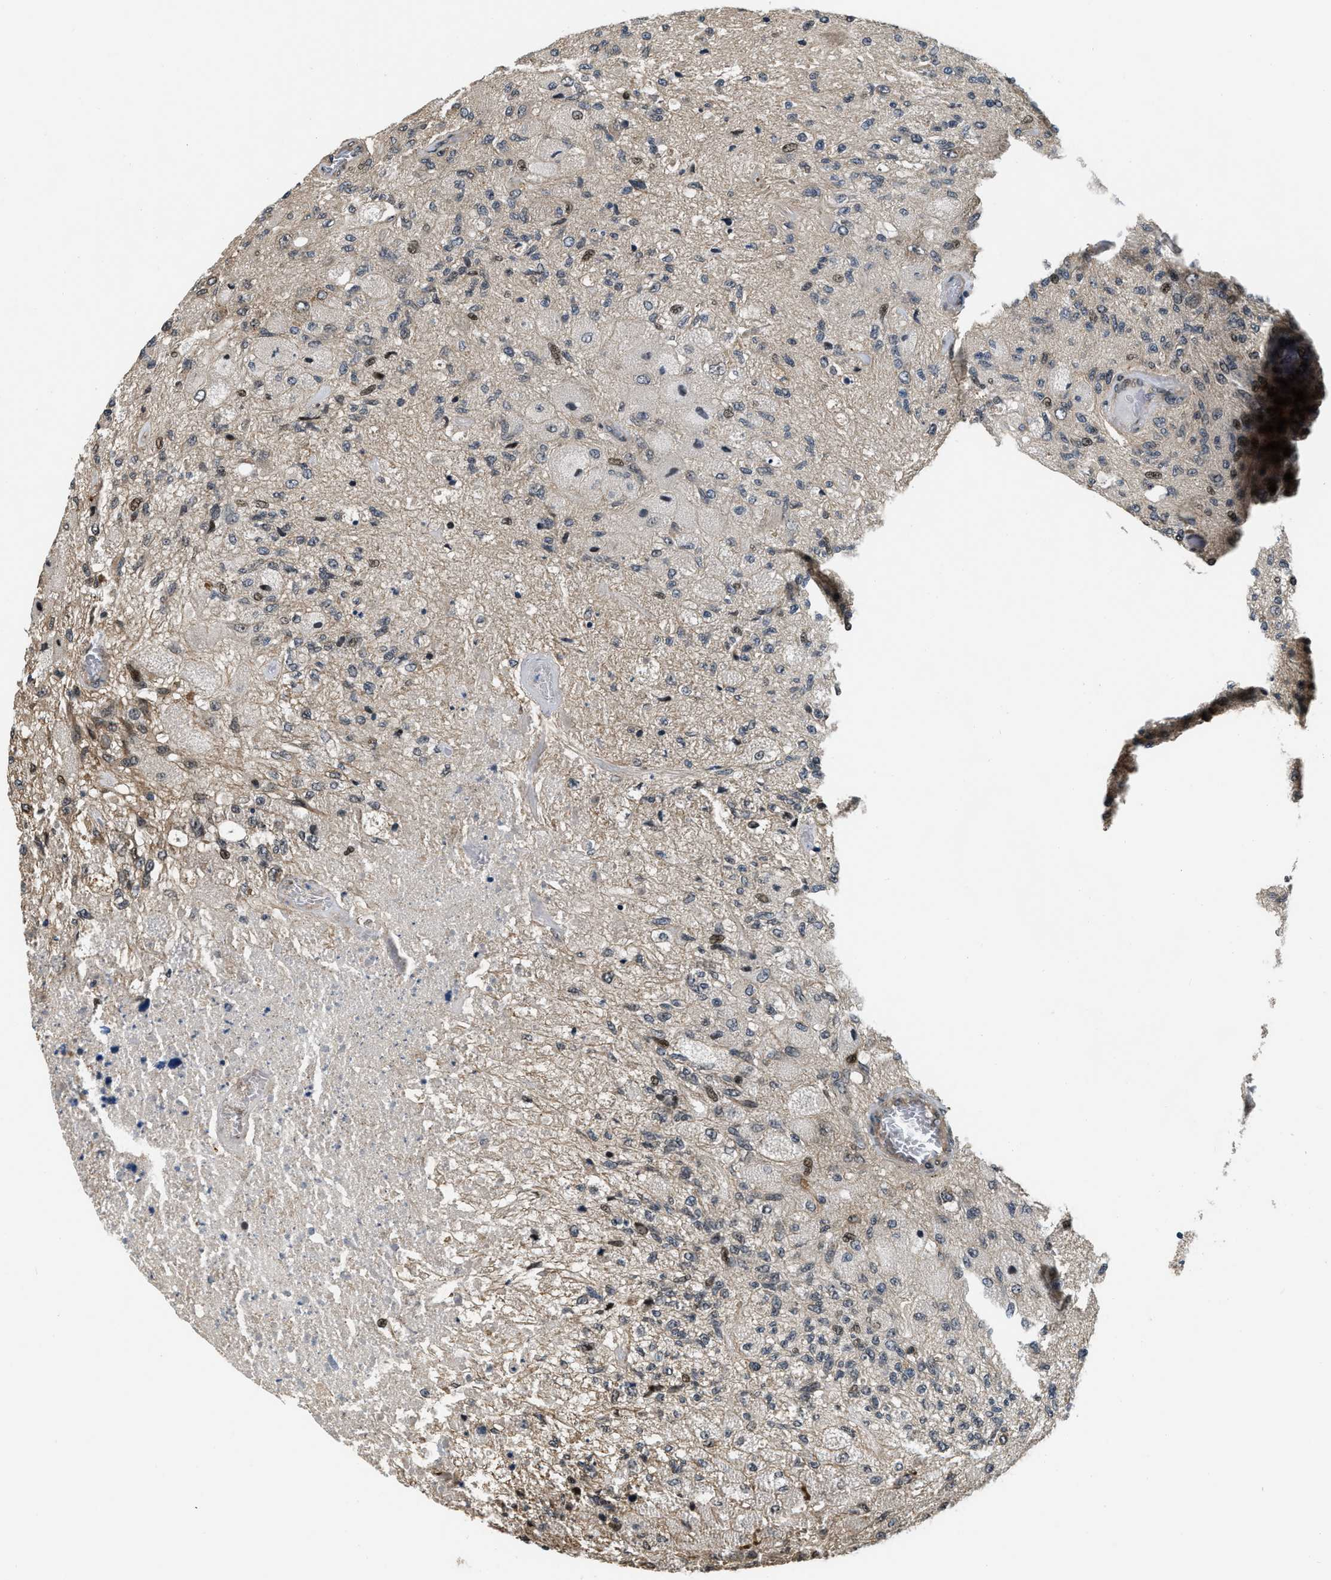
{"staining": {"intensity": "moderate", "quantity": "<25%", "location": "cytoplasmic/membranous"}, "tissue": "glioma", "cell_type": "Tumor cells", "image_type": "cancer", "snomed": [{"axis": "morphology", "description": "Normal tissue, NOS"}, {"axis": "morphology", "description": "Glioma, malignant, High grade"}, {"axis": "topography", "description": "Cerebral cortex"}], "caption": "Protein staining by immunohistochemistry (IHC) displays moderate cytoplasmic/membranous staining in about <25% of tumor cells in glioma.", "gene": "LTA4H", "patient": {"sex": "male", "age": 77}}